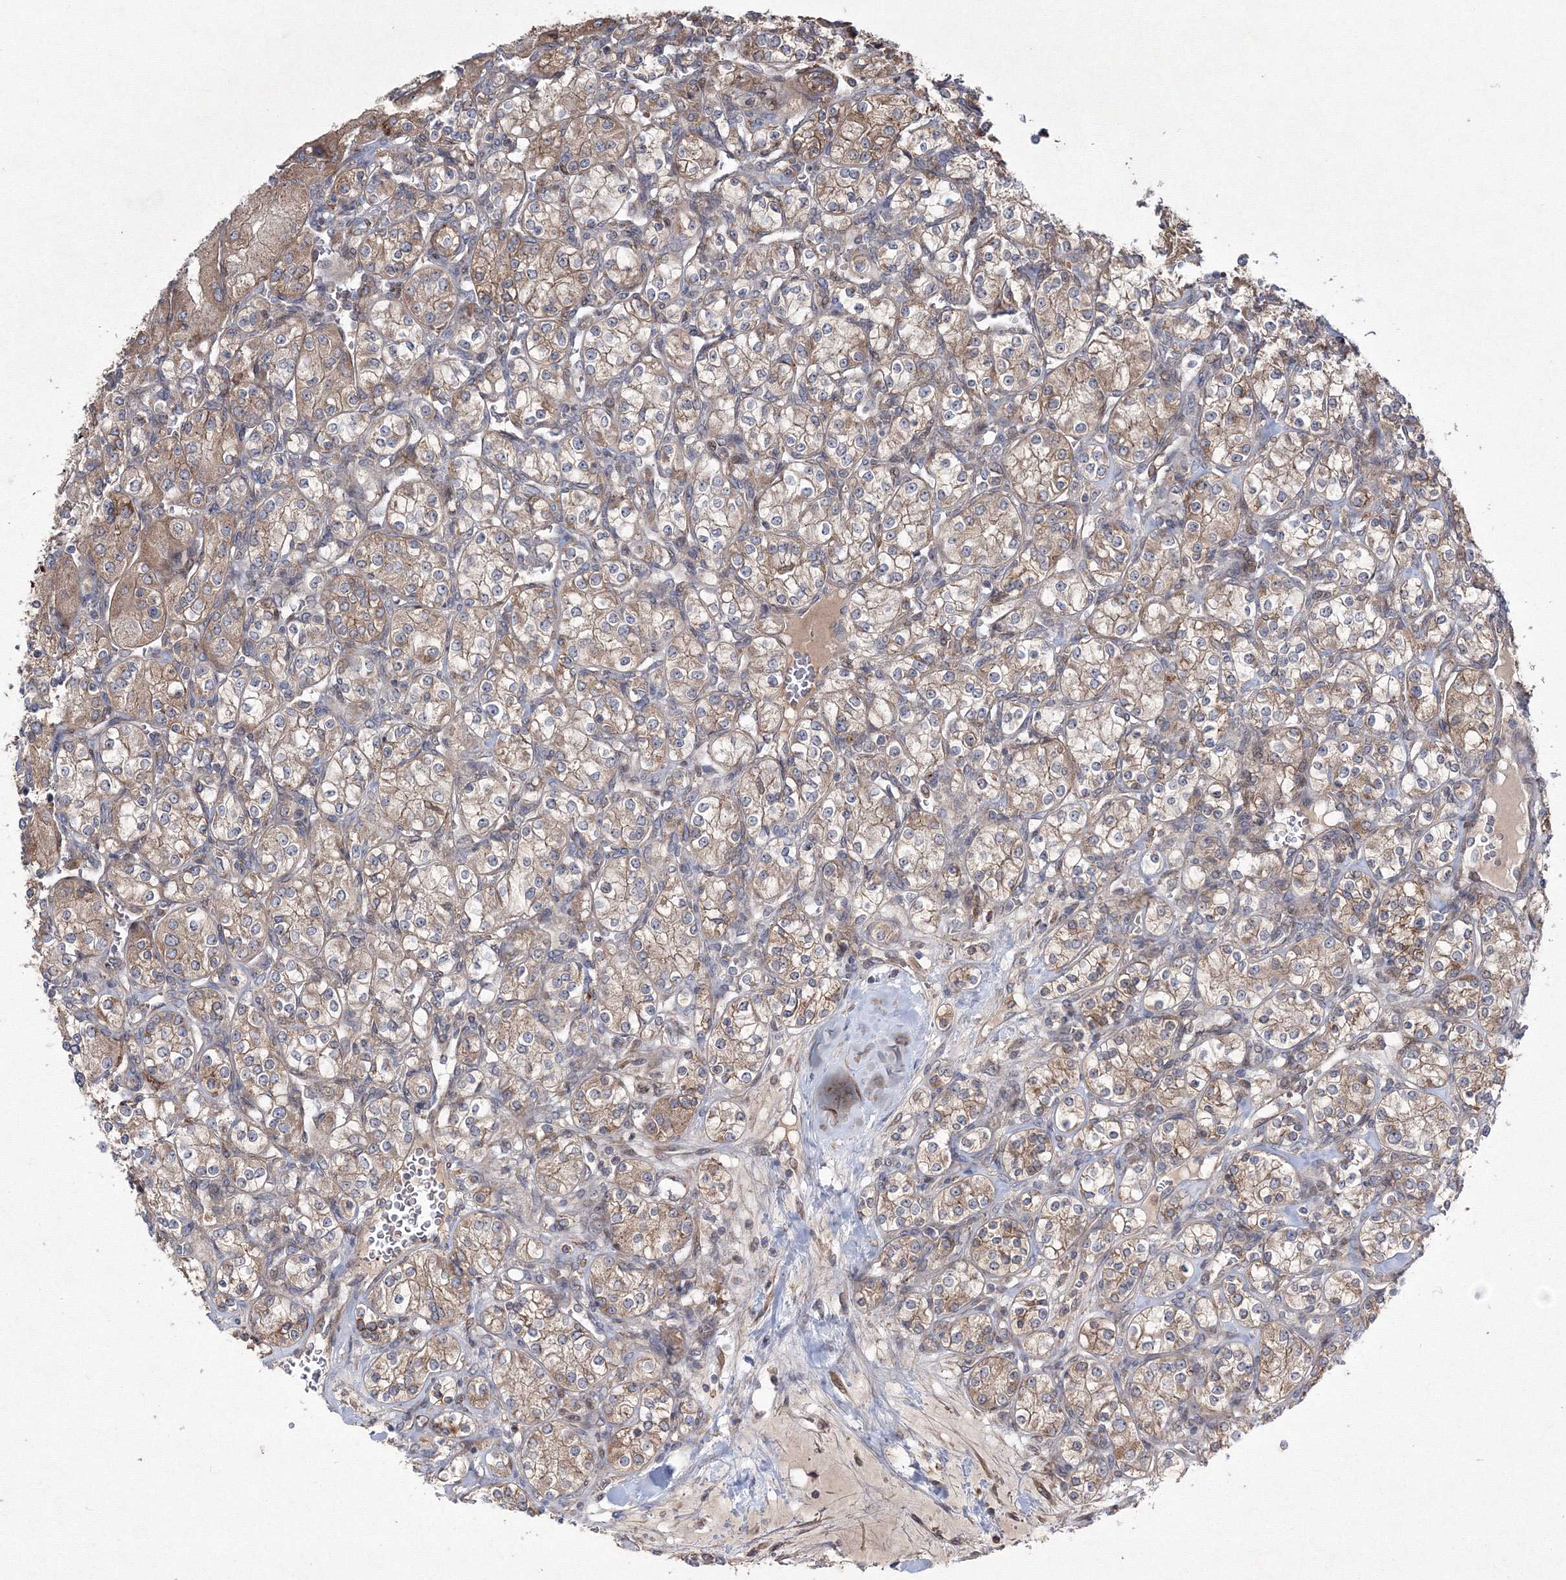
{"staining": {"intensity": "weak", "quantity": ">75%", "location": "cytoplasmic/membranous"}, "tissue": "renal cancer", "cell_type": "Tumor cells", "image_type": "cancer", "snomed": [{"axis": "morphology", "description": "Adenocarcinoma, NOS"}, {"axis": "topography", "description": "Kidney"}], "caption": "Immunohistochemistry of renal cancer demonstrates low levels of weak cytoplasmic/membranous expression in approximately >75% of tumor cells.", "gene": "RANBP3L", "patient": {"sex": "male", "age": 77}}